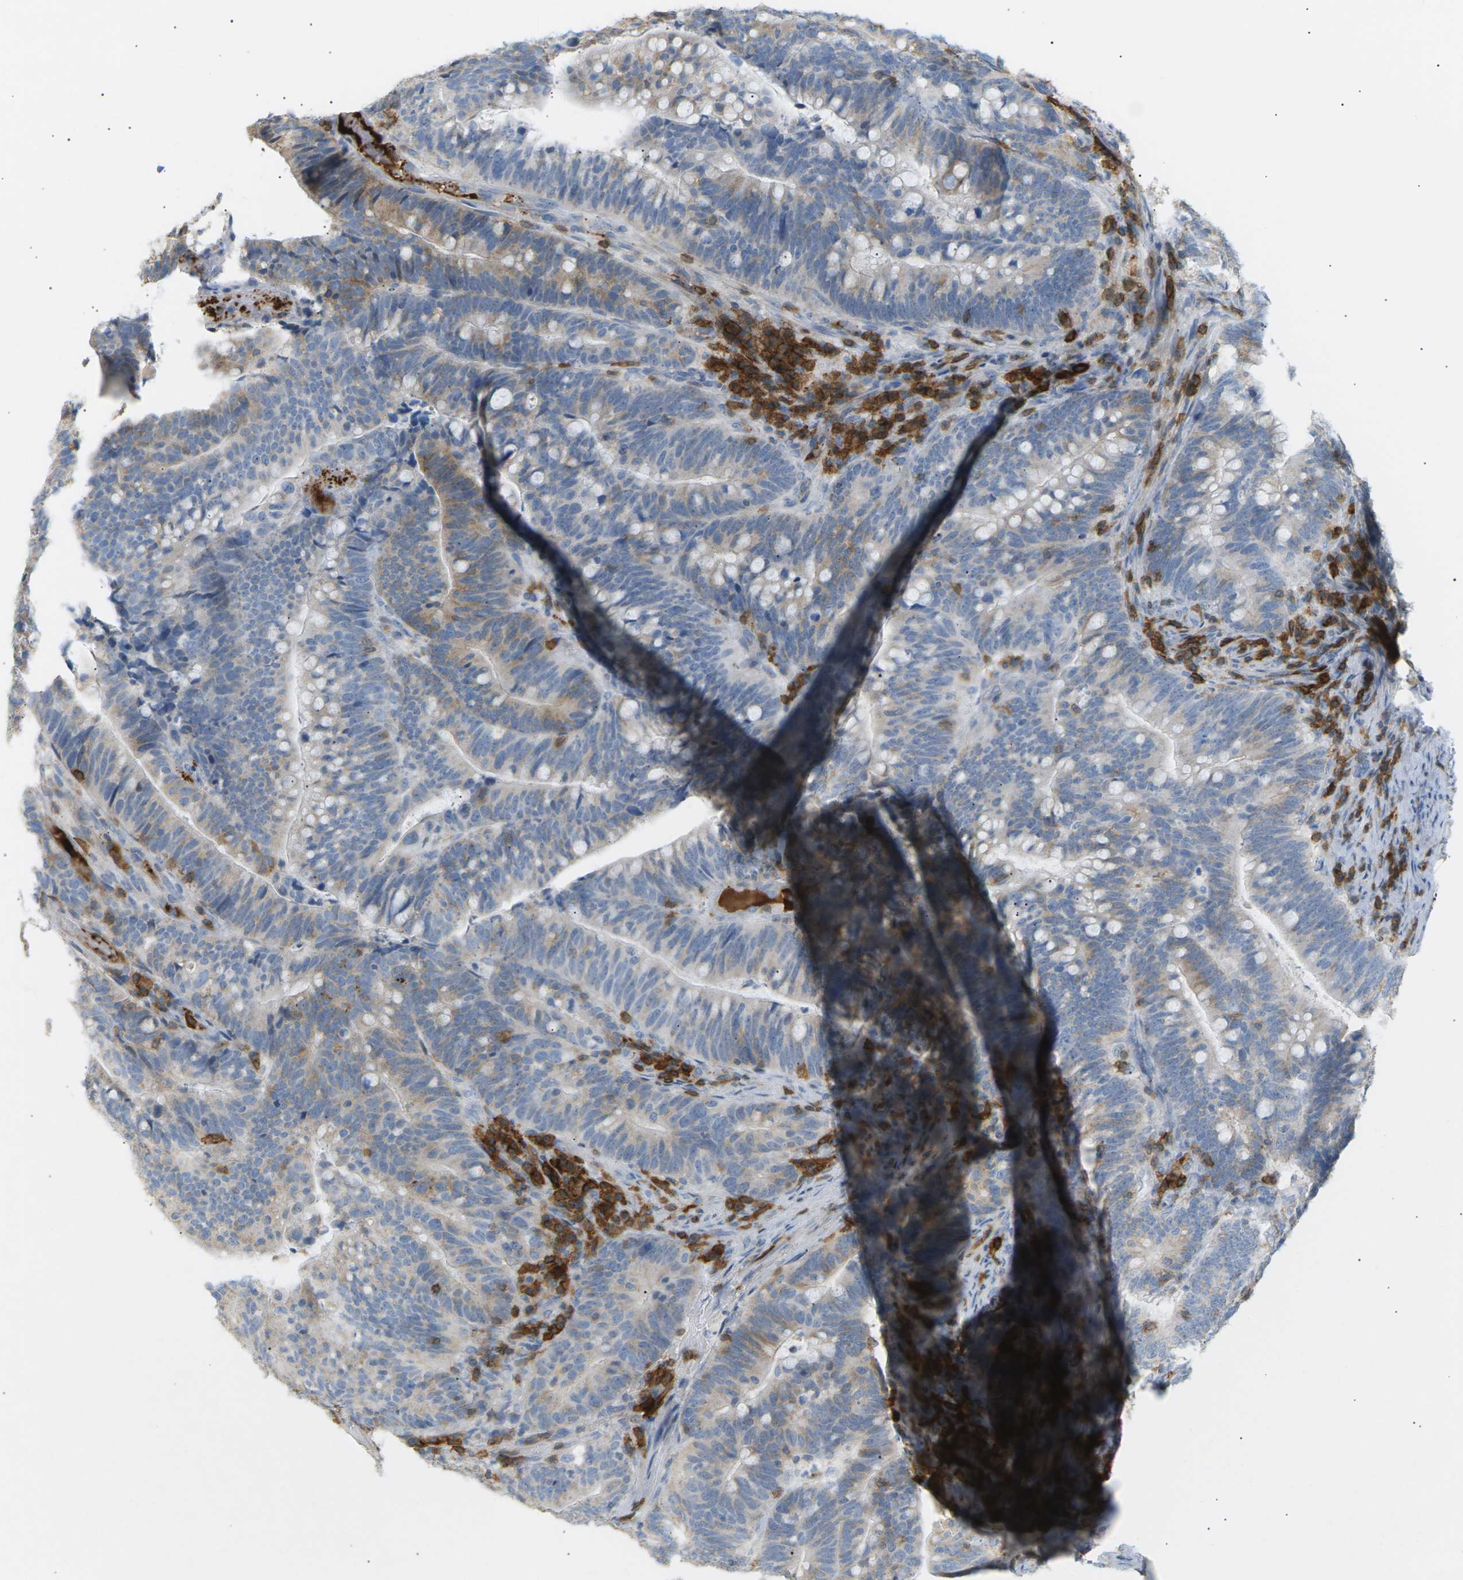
{"staining": {"intensity": "moderate", "quantity": "<25%", "location": "cytoplasmic/membranous"}, "tissue": "colorectal cancer", "cell_type": "Tumor cells", "image_type": "cancer", "snomed": [{"axis": "morphology", "description": "Normal tissue, NOS"}, {"axis": "morphology", "description": "Adenocarcinoma, NOS"}, {"axis": "topography", "description": "Colon"}], "caption": "Moderate cytoplasmic/membranous protein expression is present in about <25% of tumor cells in colorectal cancer.", "gene": "LIME1", "patient": {"sex": "female", "age": 66}}